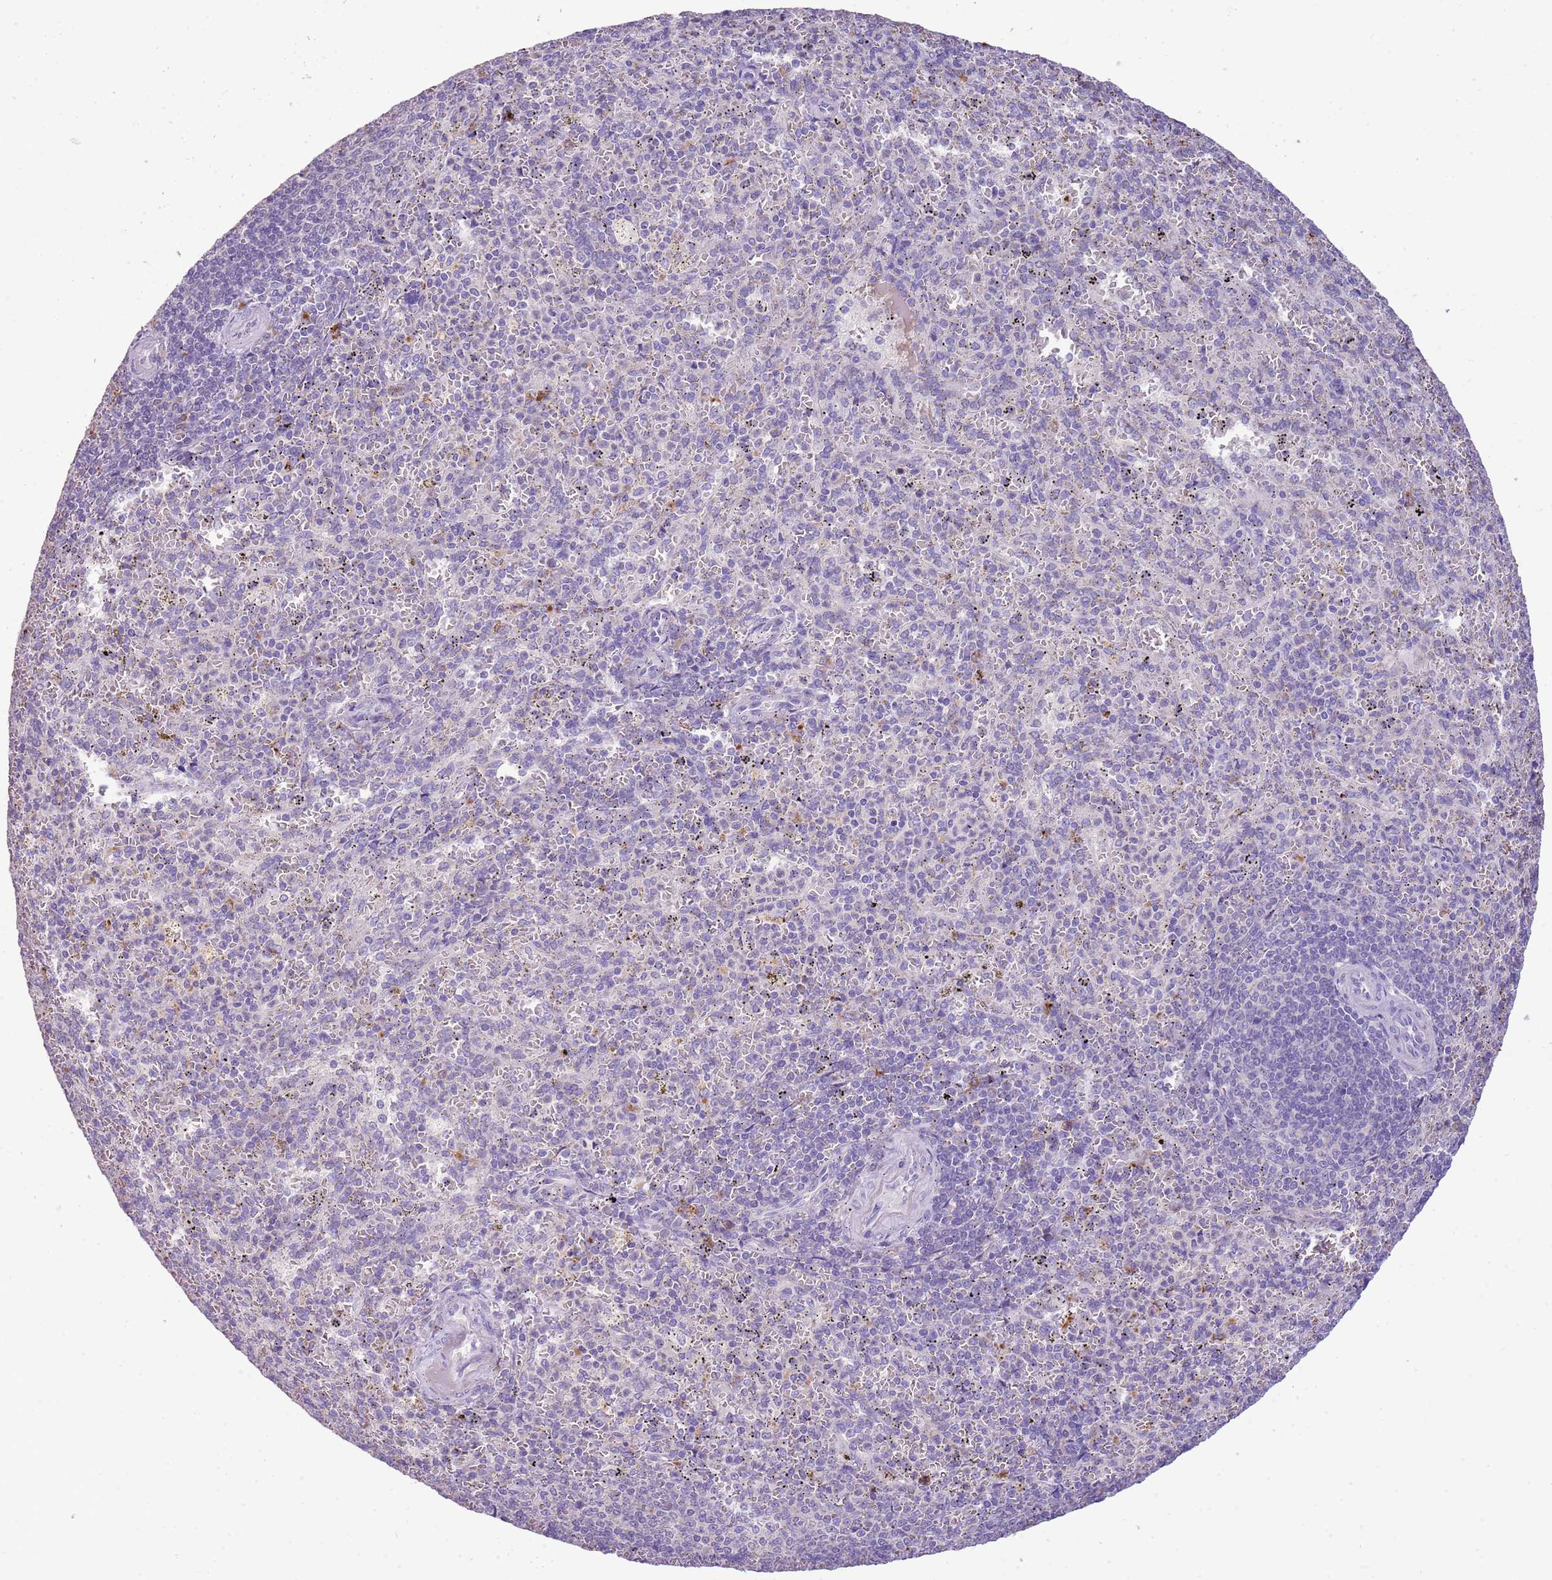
{"staining": {"intensity": "negative", "quantity": "none", "location": "none"}, "tissue": "spleen", "cell_type": "Cells in red pulp", "image_type": "normal", "snomed": [{"axis": "morphology", "description": "Normal tissue, NOS"}, {"axis": "topography", "description": "Spleen"}], "caption": "DAB immunohistochemical staining of unremarkable human spleen shows no significant expression in cells in red pulp.", "gene": "SCAMP5", "patient": {"sex": "female", "age": 21}}